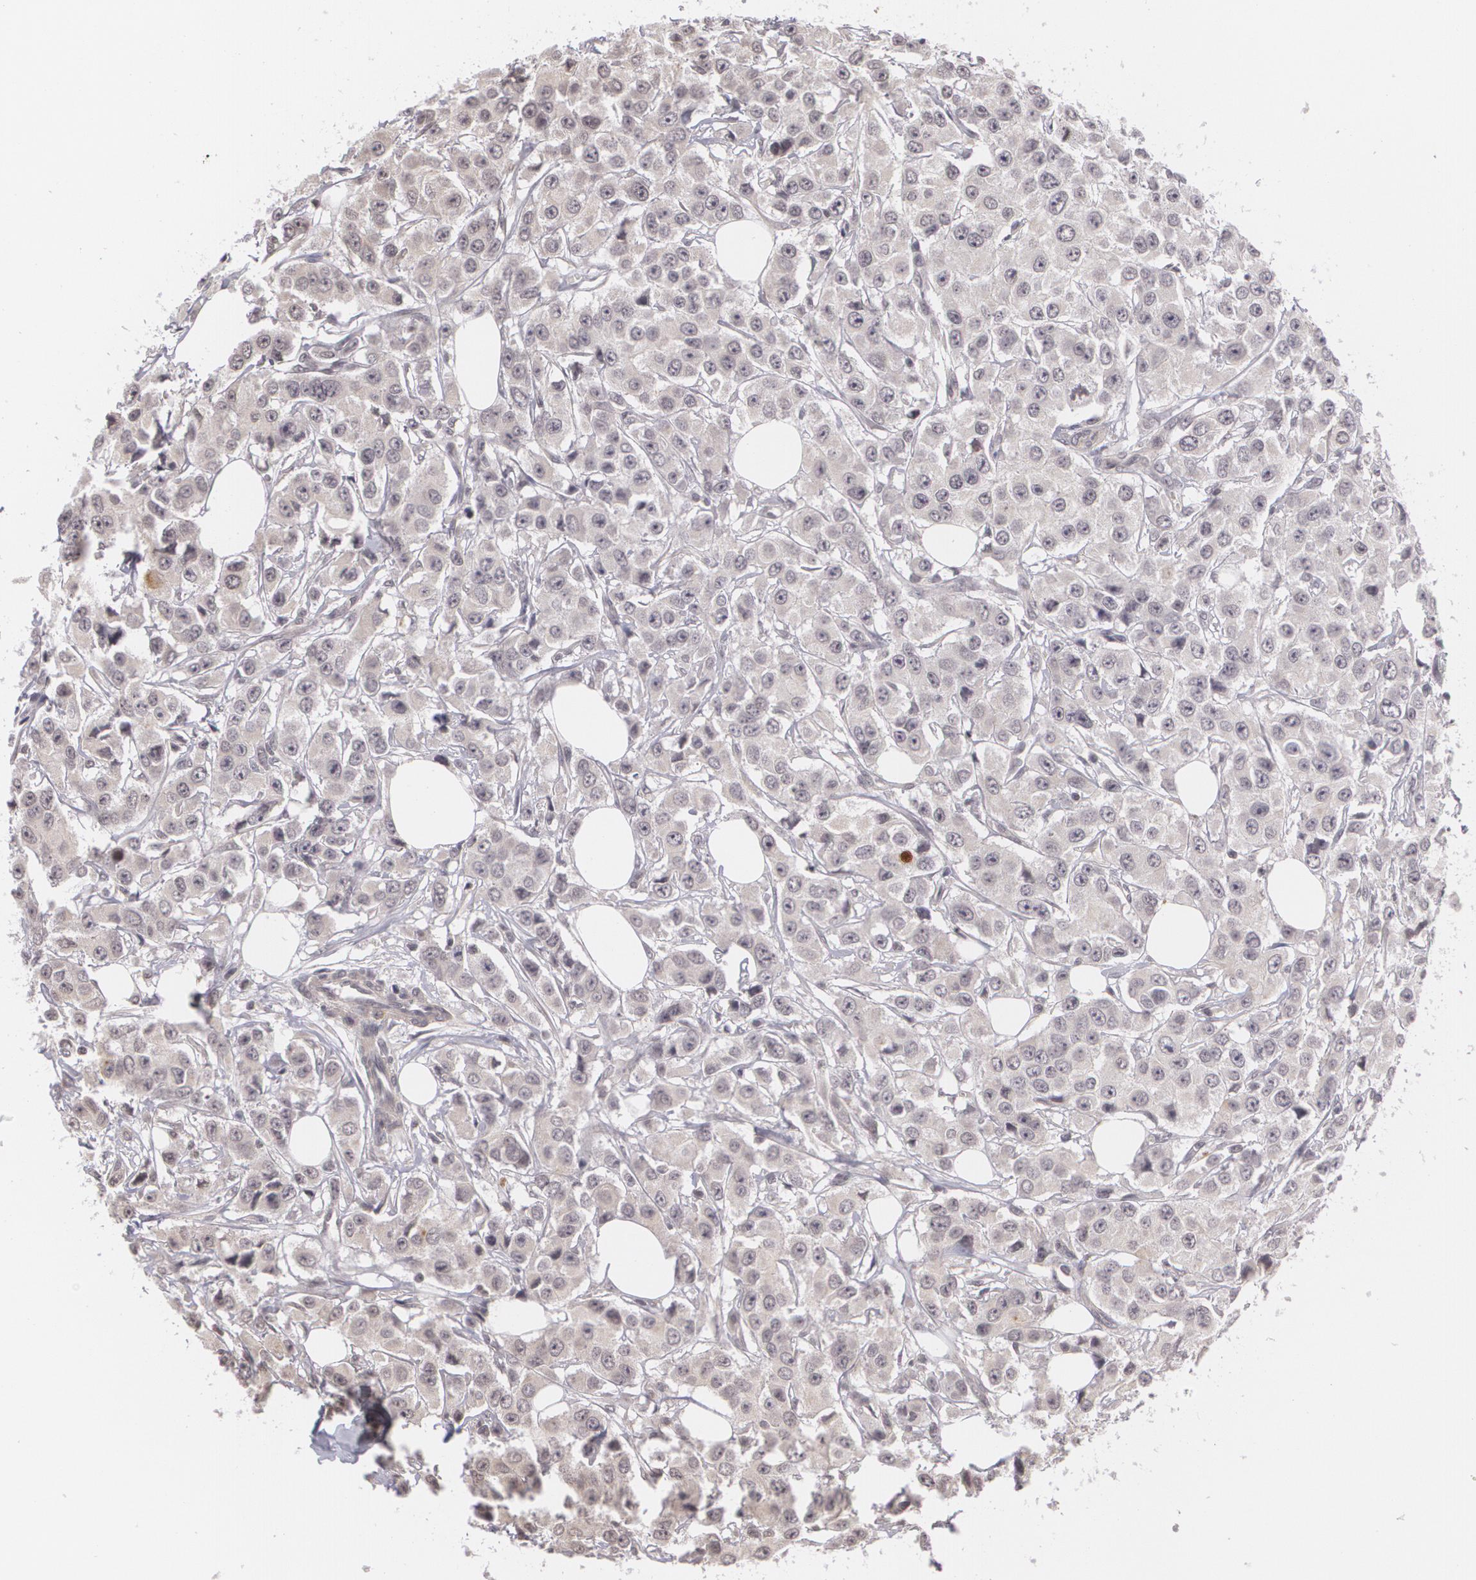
{"staining": {"intensity": "negative", "quantity": "none", "location": "none"}, "tissue": "breast cancer", "cell_type": "Tumor cells", "image_type": "cancer", "snomed": [{"axis": "morphology", "description": "Duct carcinoma"}, {"axis": "topography", "description": "Breast"}], "caption": "A high-resolution photomicrograph shows immunohistochemistry (IHC) staining of infiltrating ductal carcinoma (breast), which displays no significant positivity in tumor cells.", "gene": "MUC1", "patient": {"sex": "female", "age": 58}}